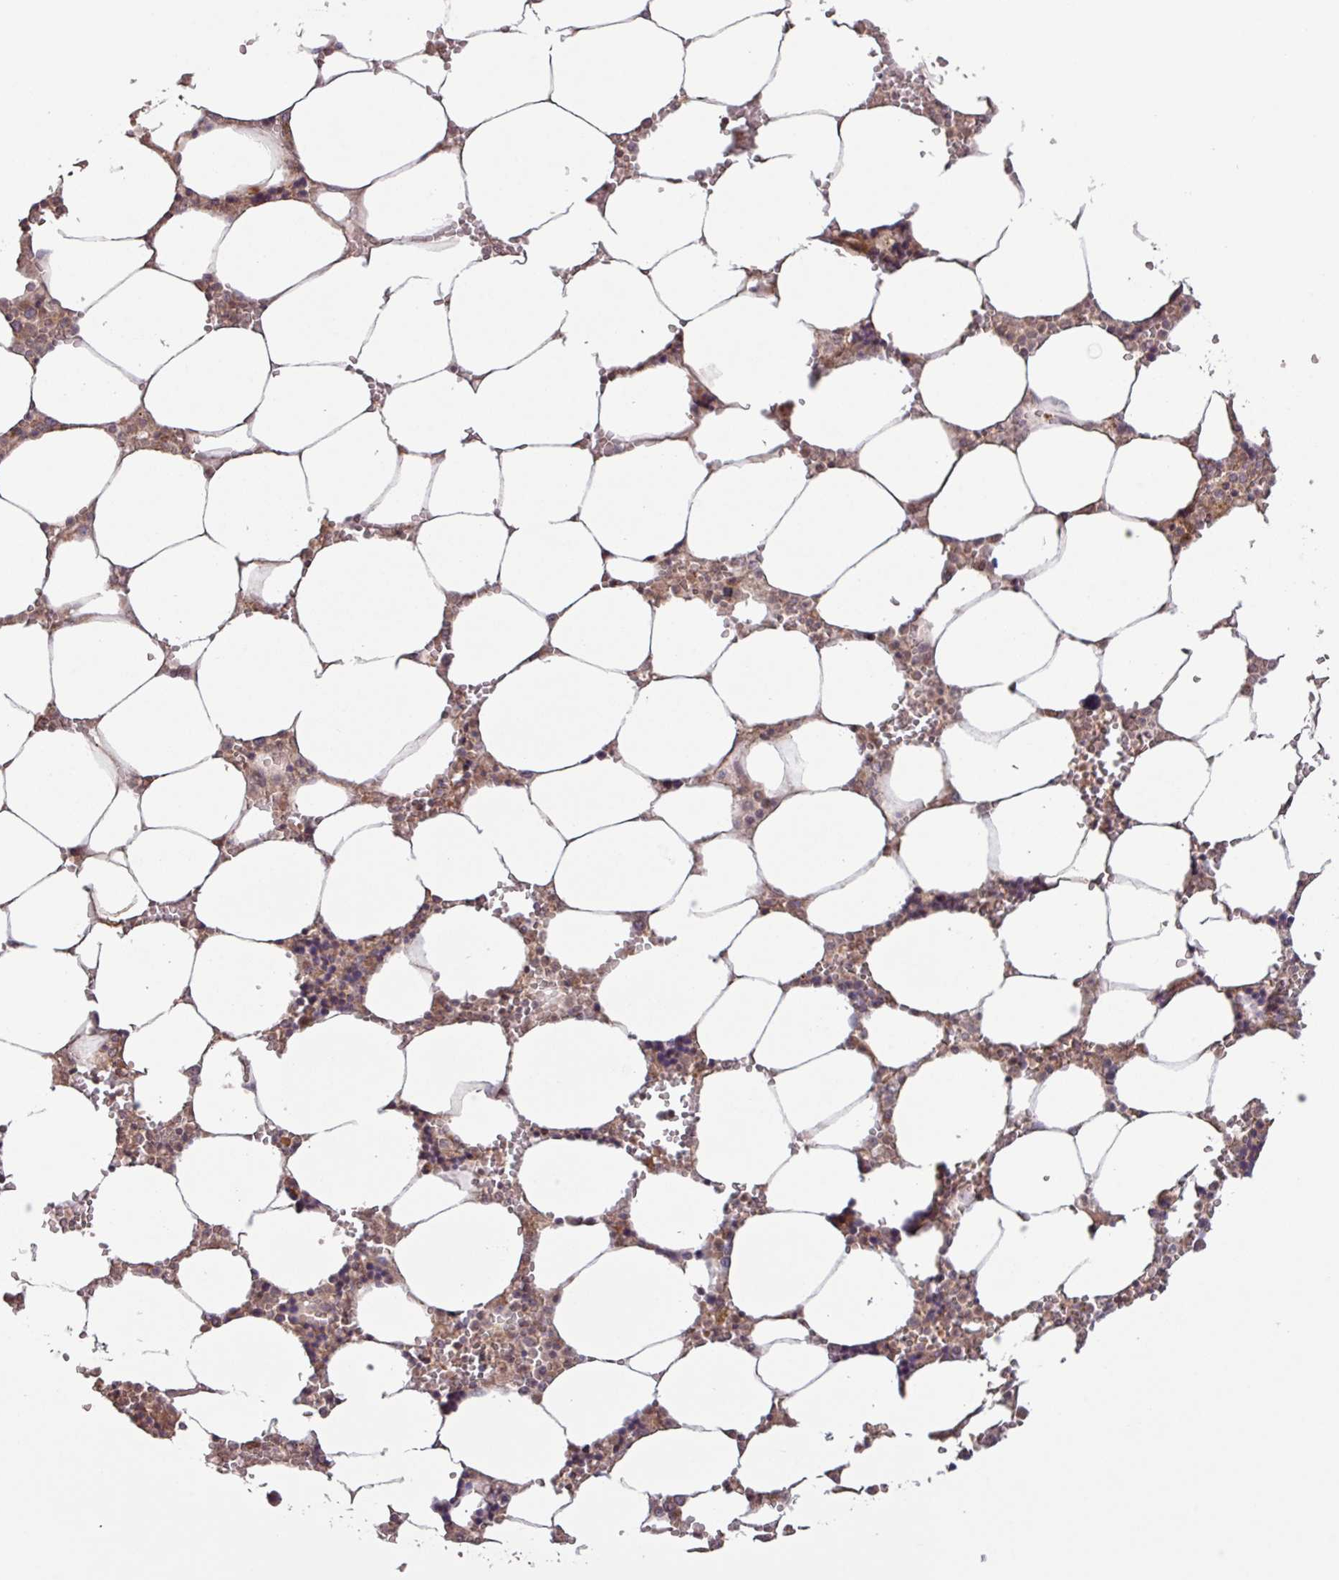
{"staining": {"intensity": "weak", "quantity": "25%-75%", "location": "cytoplasmic/membranous"}, "tissue": "bone marrow", "cell_type": "Hematopoietic cells", "image_type": "normal", "snomed": [{"axis": "morphology", "description": "Normal tissue, NOS"}, {"axis": "topography", "description": "Bone marrow"}], "caption": "High-power microscopy captured an immunohistochemistry micrograph of unremarkable bone marrow, revealing weak cytoplasmic/membranous positivity in about 25%-75% of hematopoietic cells.", "gene": "TRABD2A", "patient": {"sex": "male", "age": 64}}